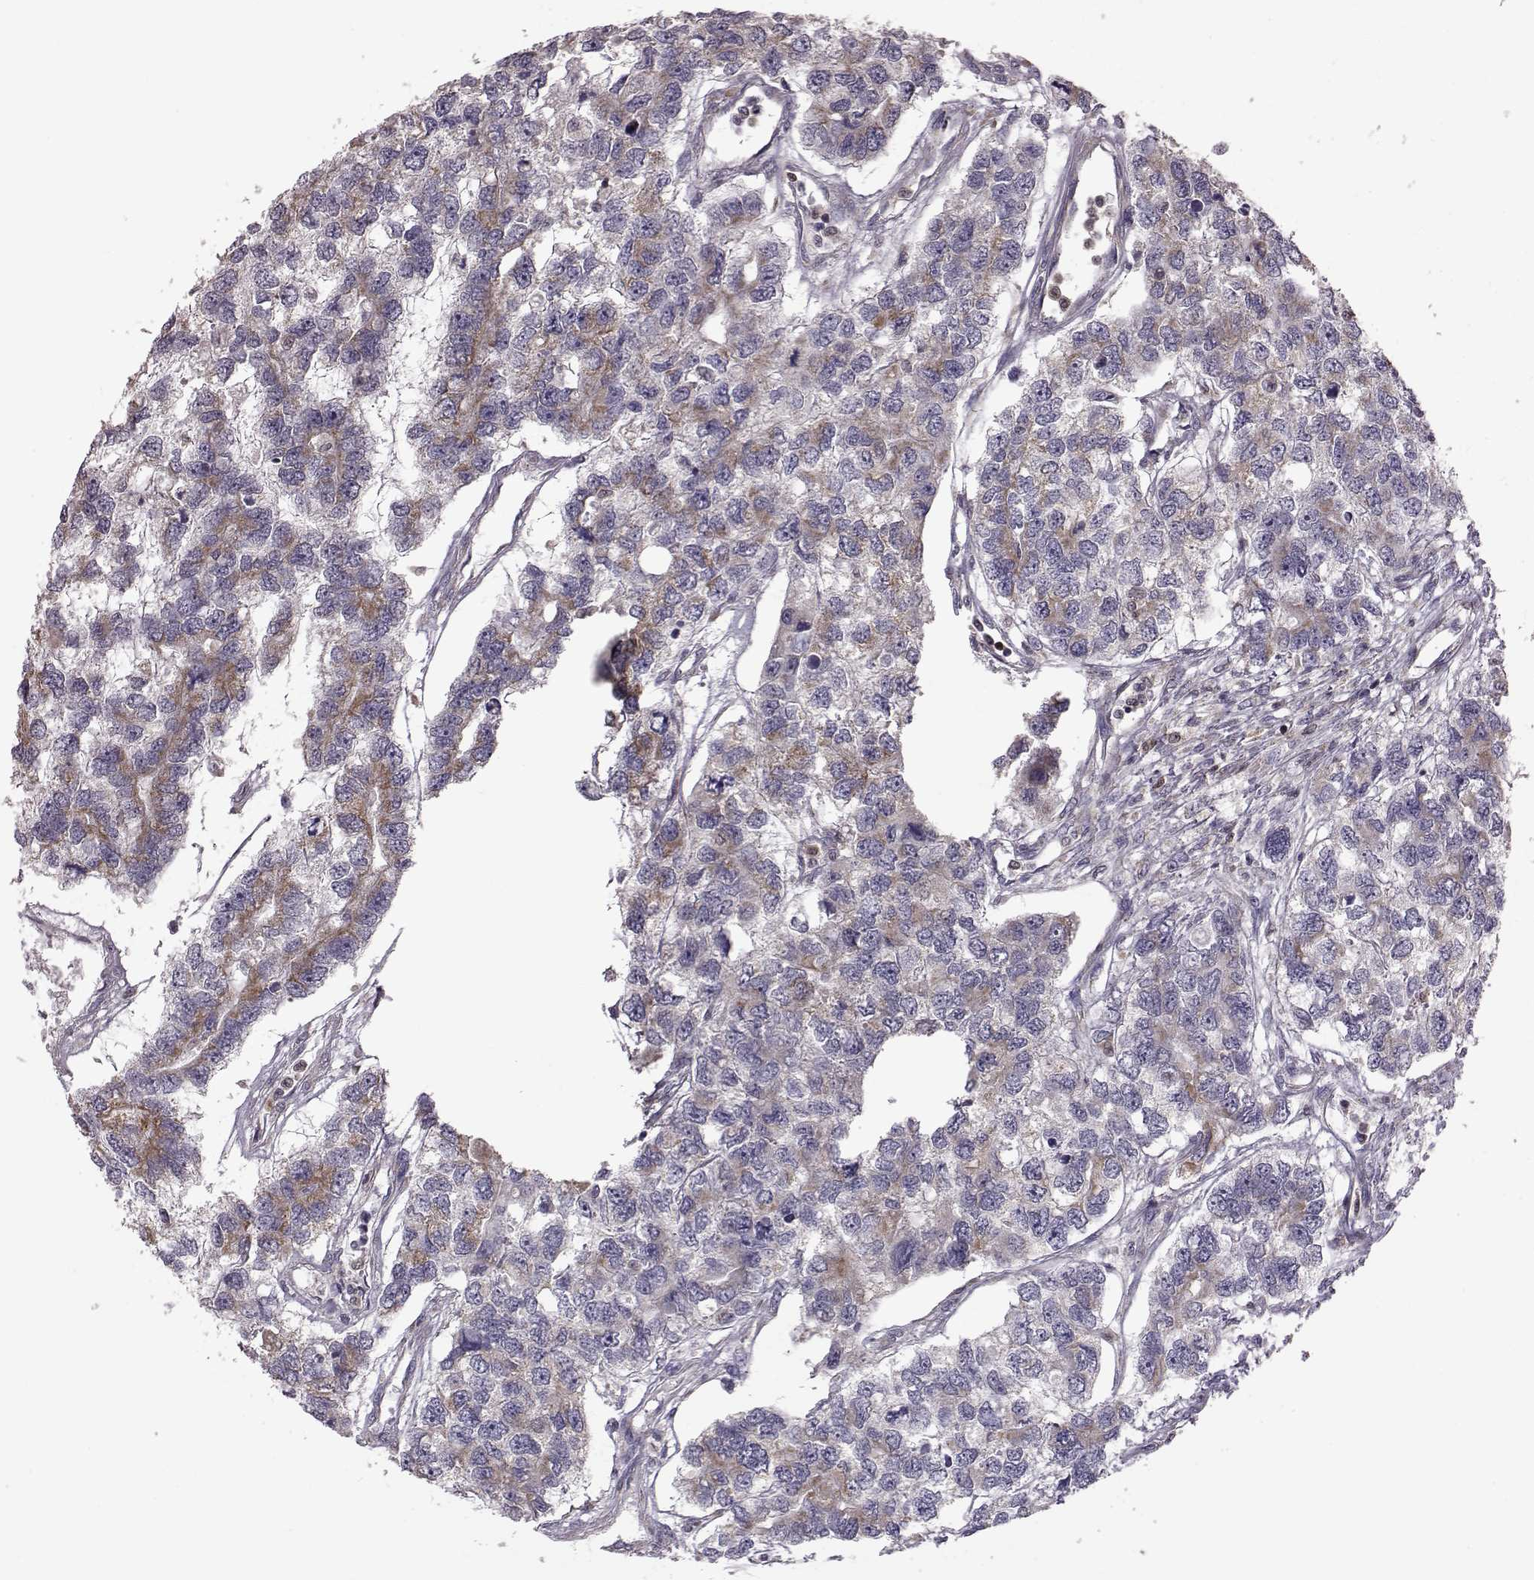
{"staining": {"intensity": "negative", "quantity": "none", "location": "none"}, "tissue": "testis cancer", "cell_type": "Tumor cells", "image_type": "cancer", "snomed": [{"axis": "morphology", "description": "Seminoma, NOS"}, {"axis": "topography", "description": "Testis"}], "caption": "Immunohistochemistry histopathology image of neoplastic tissue: testis cancer stained with DAB (3,3'-diaminobenzidine) shows no significant protein positivity in tumor cells.", "gene": "DOK2", "patient": {"sex": "male", "age": 52}}